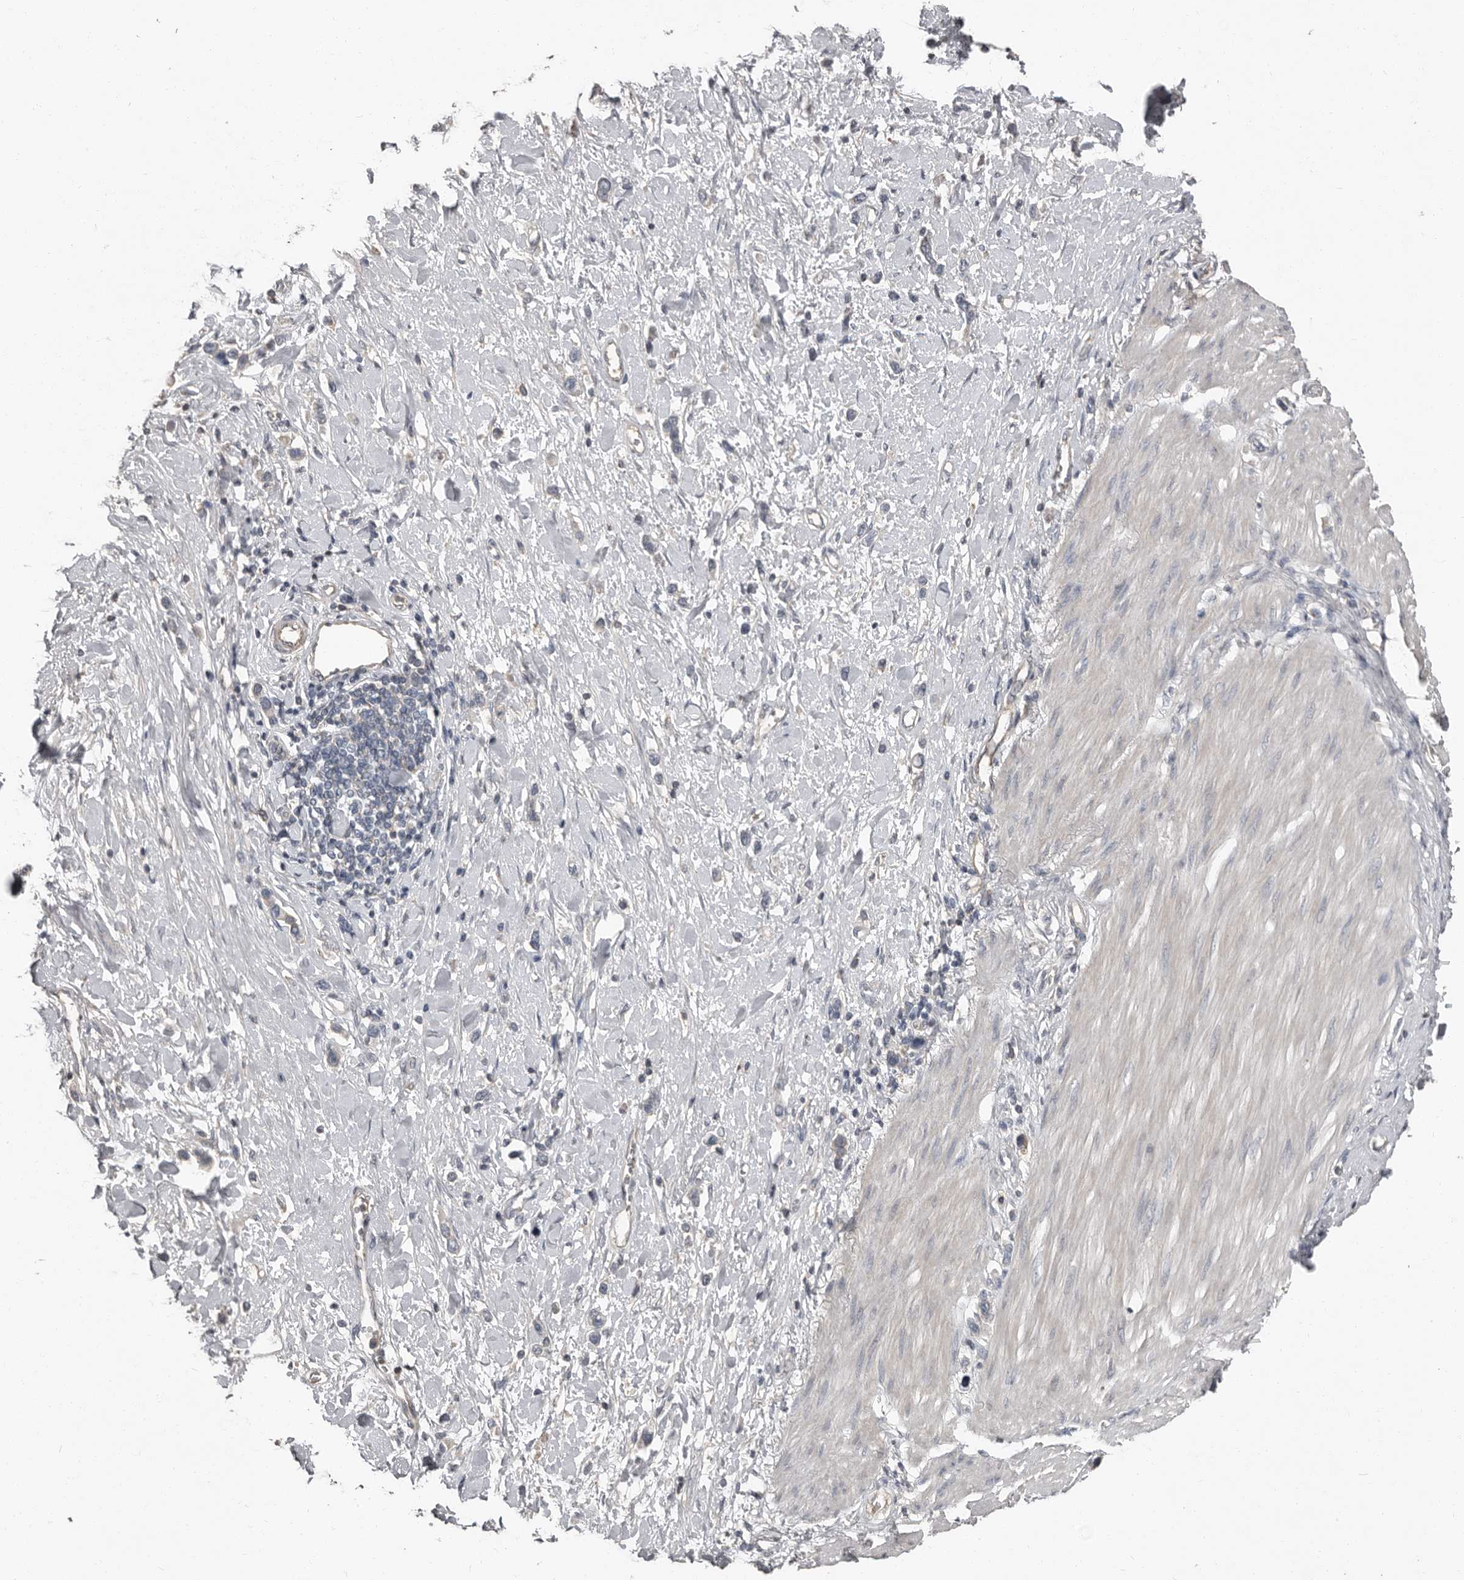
{"staining": {"intensity": "negative", "quantity": "none", "location": "none"}, "tissue": "stomach cancer", "cell_type": "Tumor cells", "image_type": "cancer", "snomed": [{"axis": "morphology", "description": "Adenocarcinoma, NOS"}, {"axis": "topography", "description": "Stomach"}], "caption": "This is an IHC photomicrograph of stomach adenocarcinoma. There is no staining in tumor cells.", "gene": "CA6", "patient": {"sex": "female", "age": 65}}